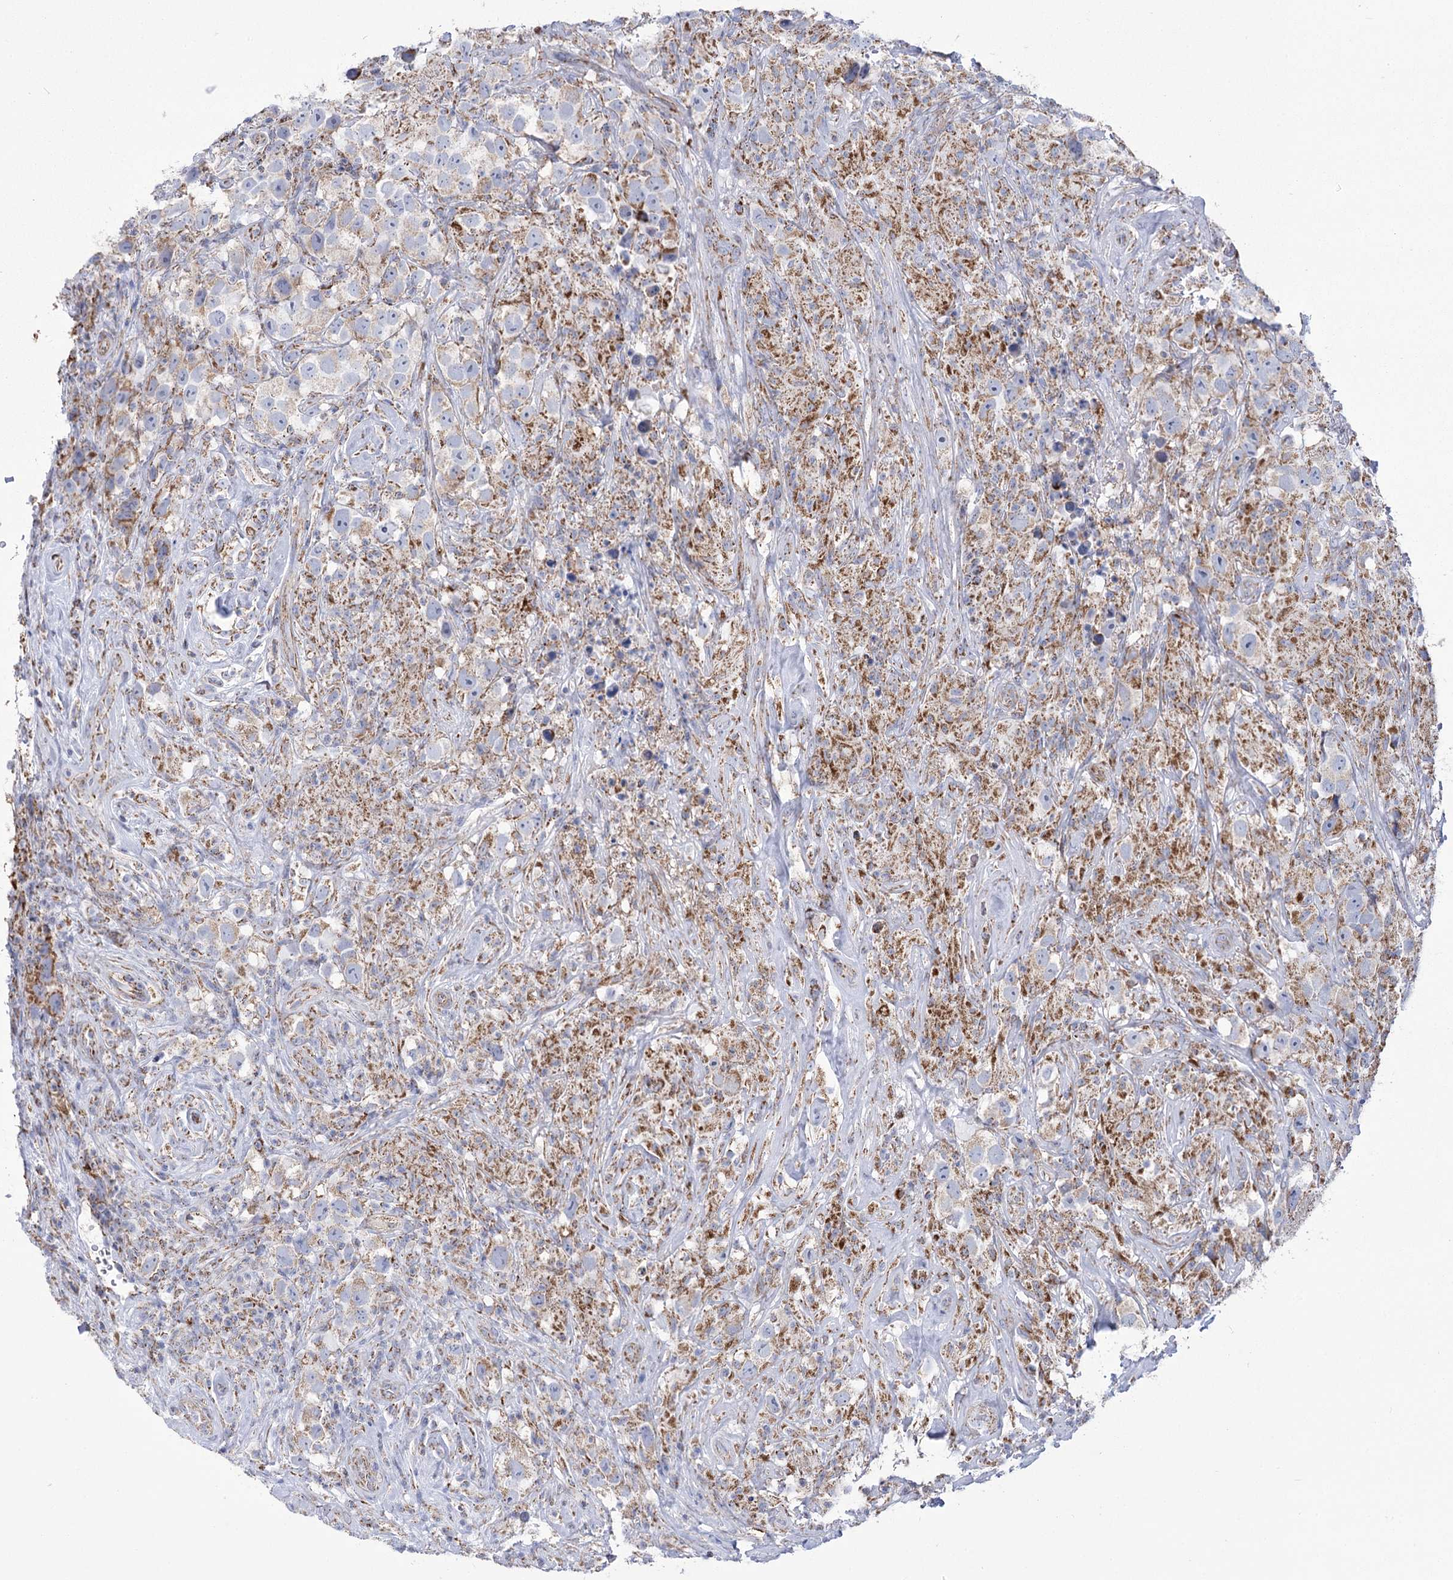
{"staining": {"intensity": "weak", "quantity": "25%-75%", "location": "cytoplasmic/membranous"}, "tissue": "testis cancer", "cell_type": "Tumor cells", "image_type": "cancer", "snomed": [{"axis": "morphology", "description": "Seminoma, NOS"}, {"axis": "topography", "description": "Testis"}], "caption": "Immunohistochemistry histopathology image of human testis cancer (seminoma) stained for a protein (brown), which demonstrates low levels of weak cytoplasmic/membranous positivity in approximately 25%-75% of tumor cells.", "gene": "PDHB", "patient": {"sex": "male", "age": 49}}